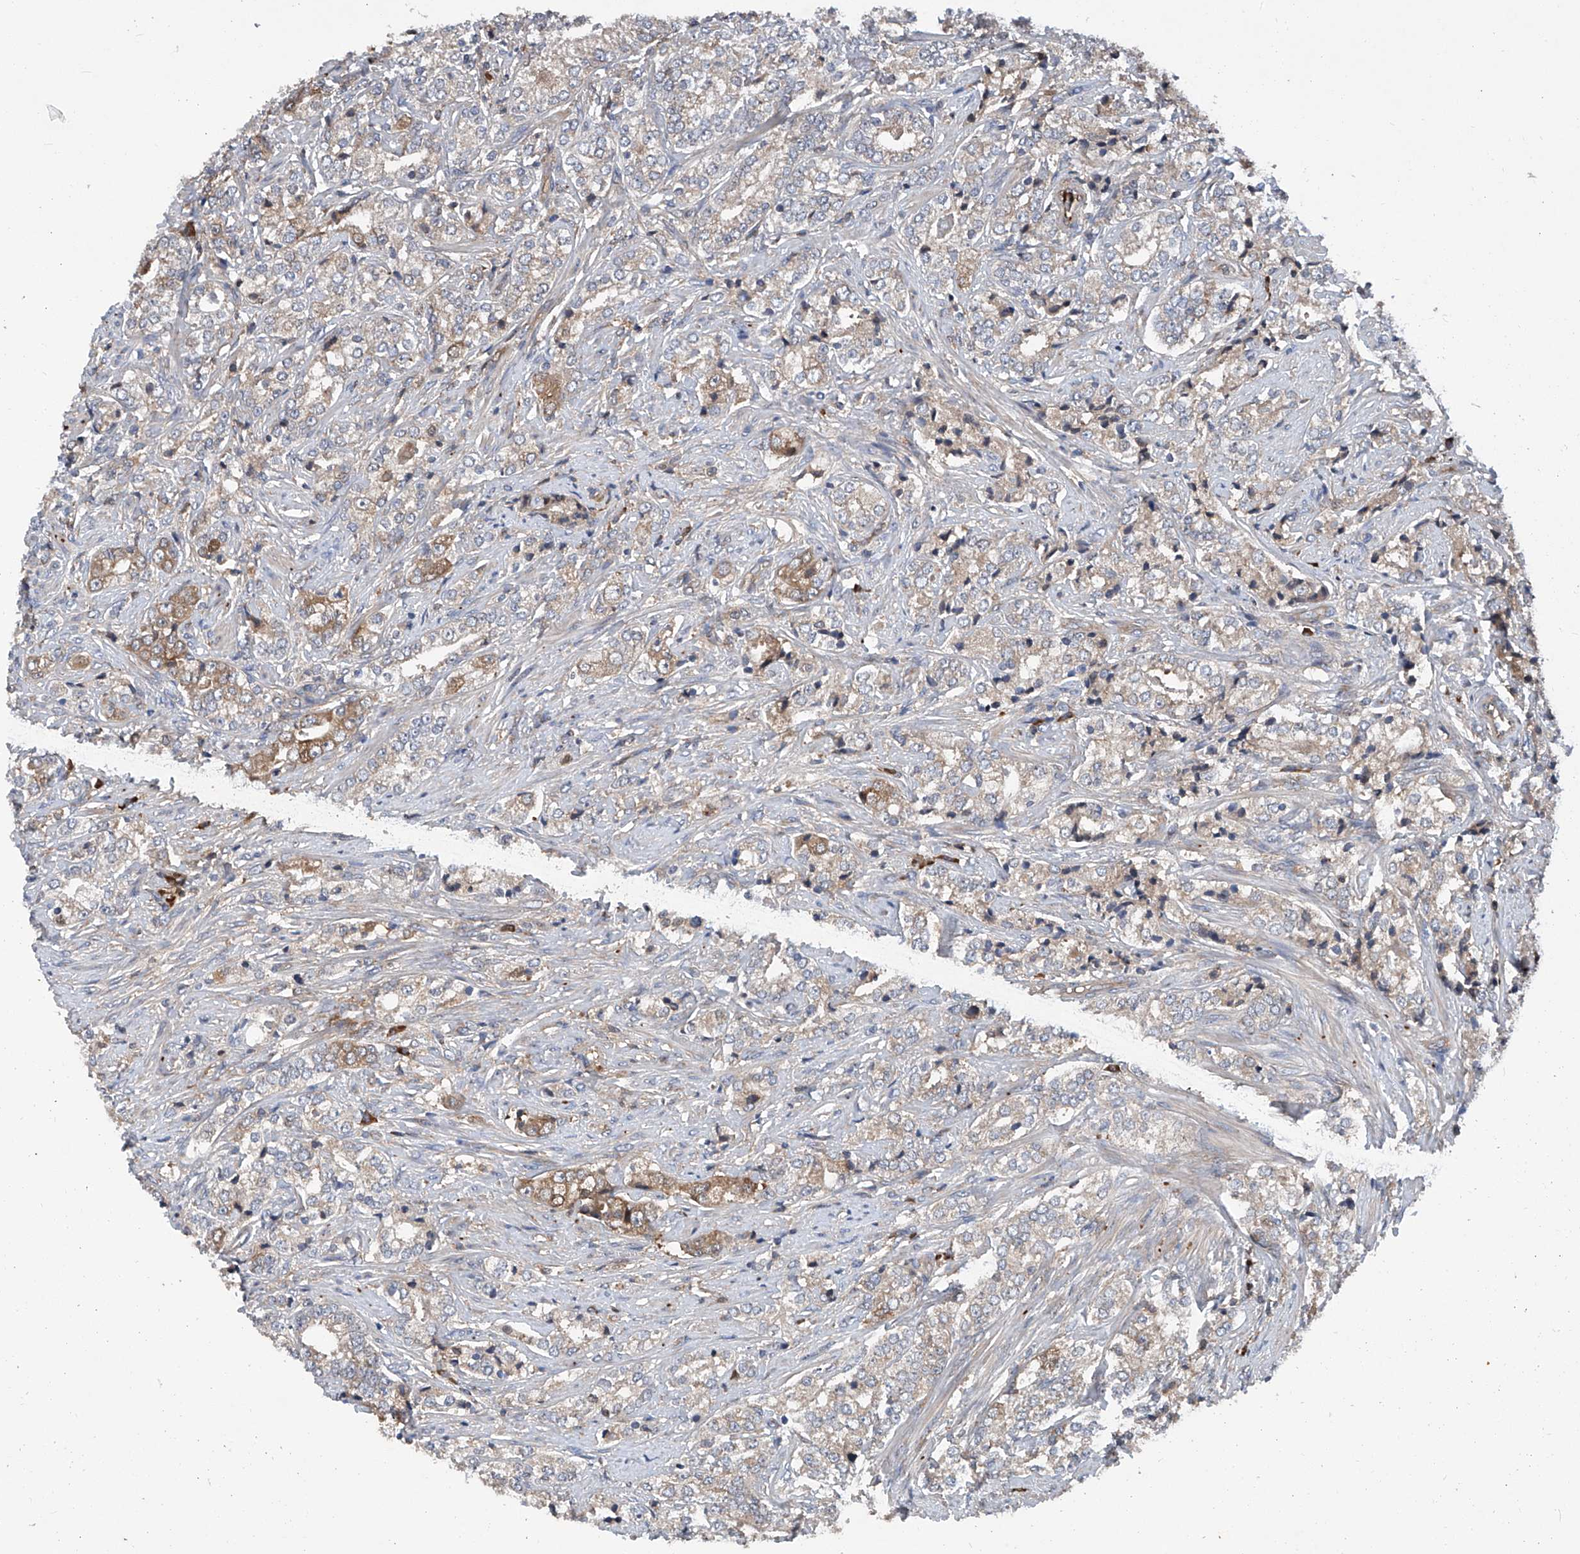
{"staining": {"intensity": "moderate", "quantity": "25%-75%", "location": "cytoplasmic/membranous"}, "tissue": "prostate cancer", "cell_type": "Tumor cells", "image_type": "cancer", "snomed": [{"axis": "morphology", "description": "Adenocarcinoma, High grade"}, {"axis": "topography", "description": "Prostate"}], "caption": "Adenocarcinoma (high-grade) (prostate) tissue displays moderate cytoplasmic/membranous positivity in about 25%-75% of tumor cells, visualized by immunohistochemistry. The staining is performed using DAB brown chromogen to label protein expression. The nuclei are counter-stained blue using hematoxylin.", "gene": "ASCC3", "patient": {"sex": "male", "age": 69}}